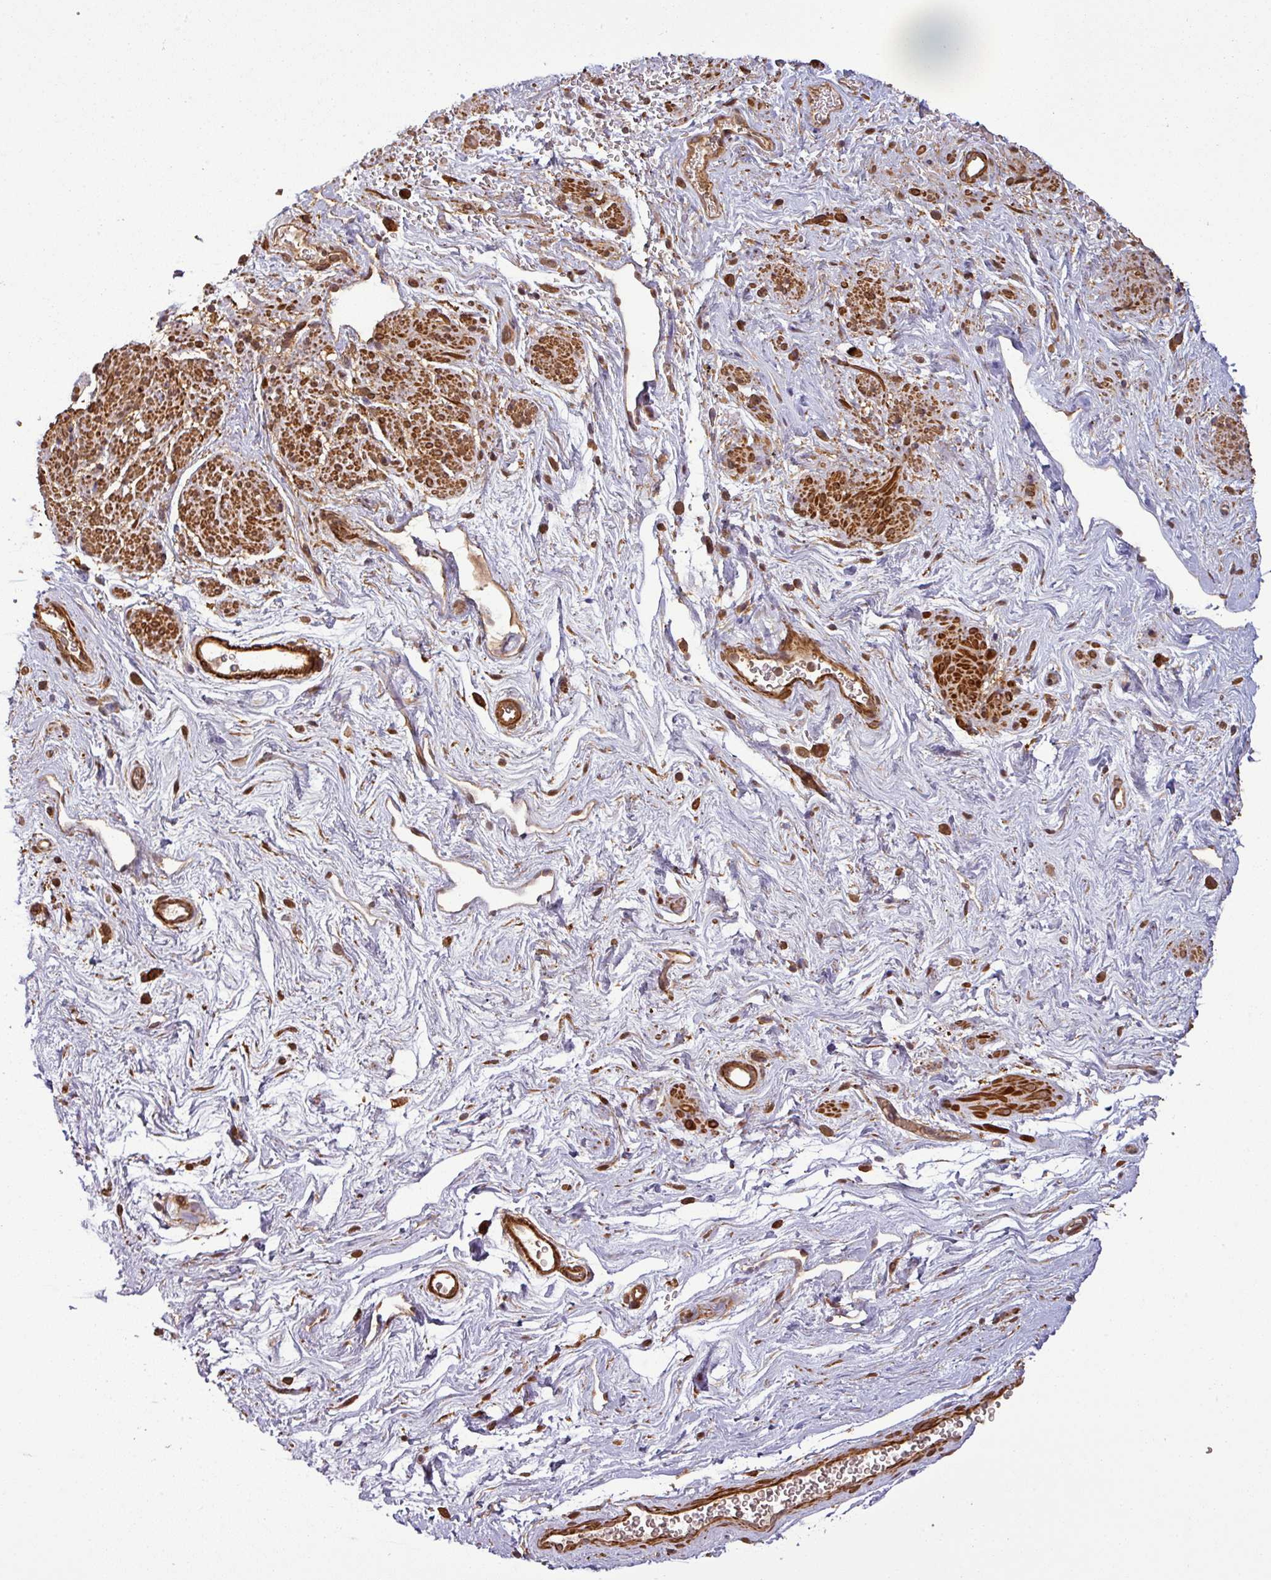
{"staining": {"intensity": "strong", "quantity": ">75%", "location": "cytoplasmic/membranous"}, "tissue": "smooth muscle", "cell_type": "Smooth muscle cells", "image_type": "normal", "snomed": [{"axis": "morphology", "description": "Normal tissue, NOS"}, {"axis": "topography", "description": "Smooth muscle"}, {"axis": "topography", "description": "Peripheral nerve tissue"}], "caption": "High-magnification brightfield microscopy of unremarkable smooth muscle stained with DAB (3,3'-diaminobenzidine) (brown) and counterstained with hematoxylin (blue). smooth muscle cells exhibit strong cytoplasmic/membranous staining is appreciated in approximately>75% of cells. Using DAB (brown) and hematoxylin (blue) stains, captured at high magnification using brightfield microscopy.", "gene": "MAP3K6", "patient": {"sex": "male", "age": 69}}